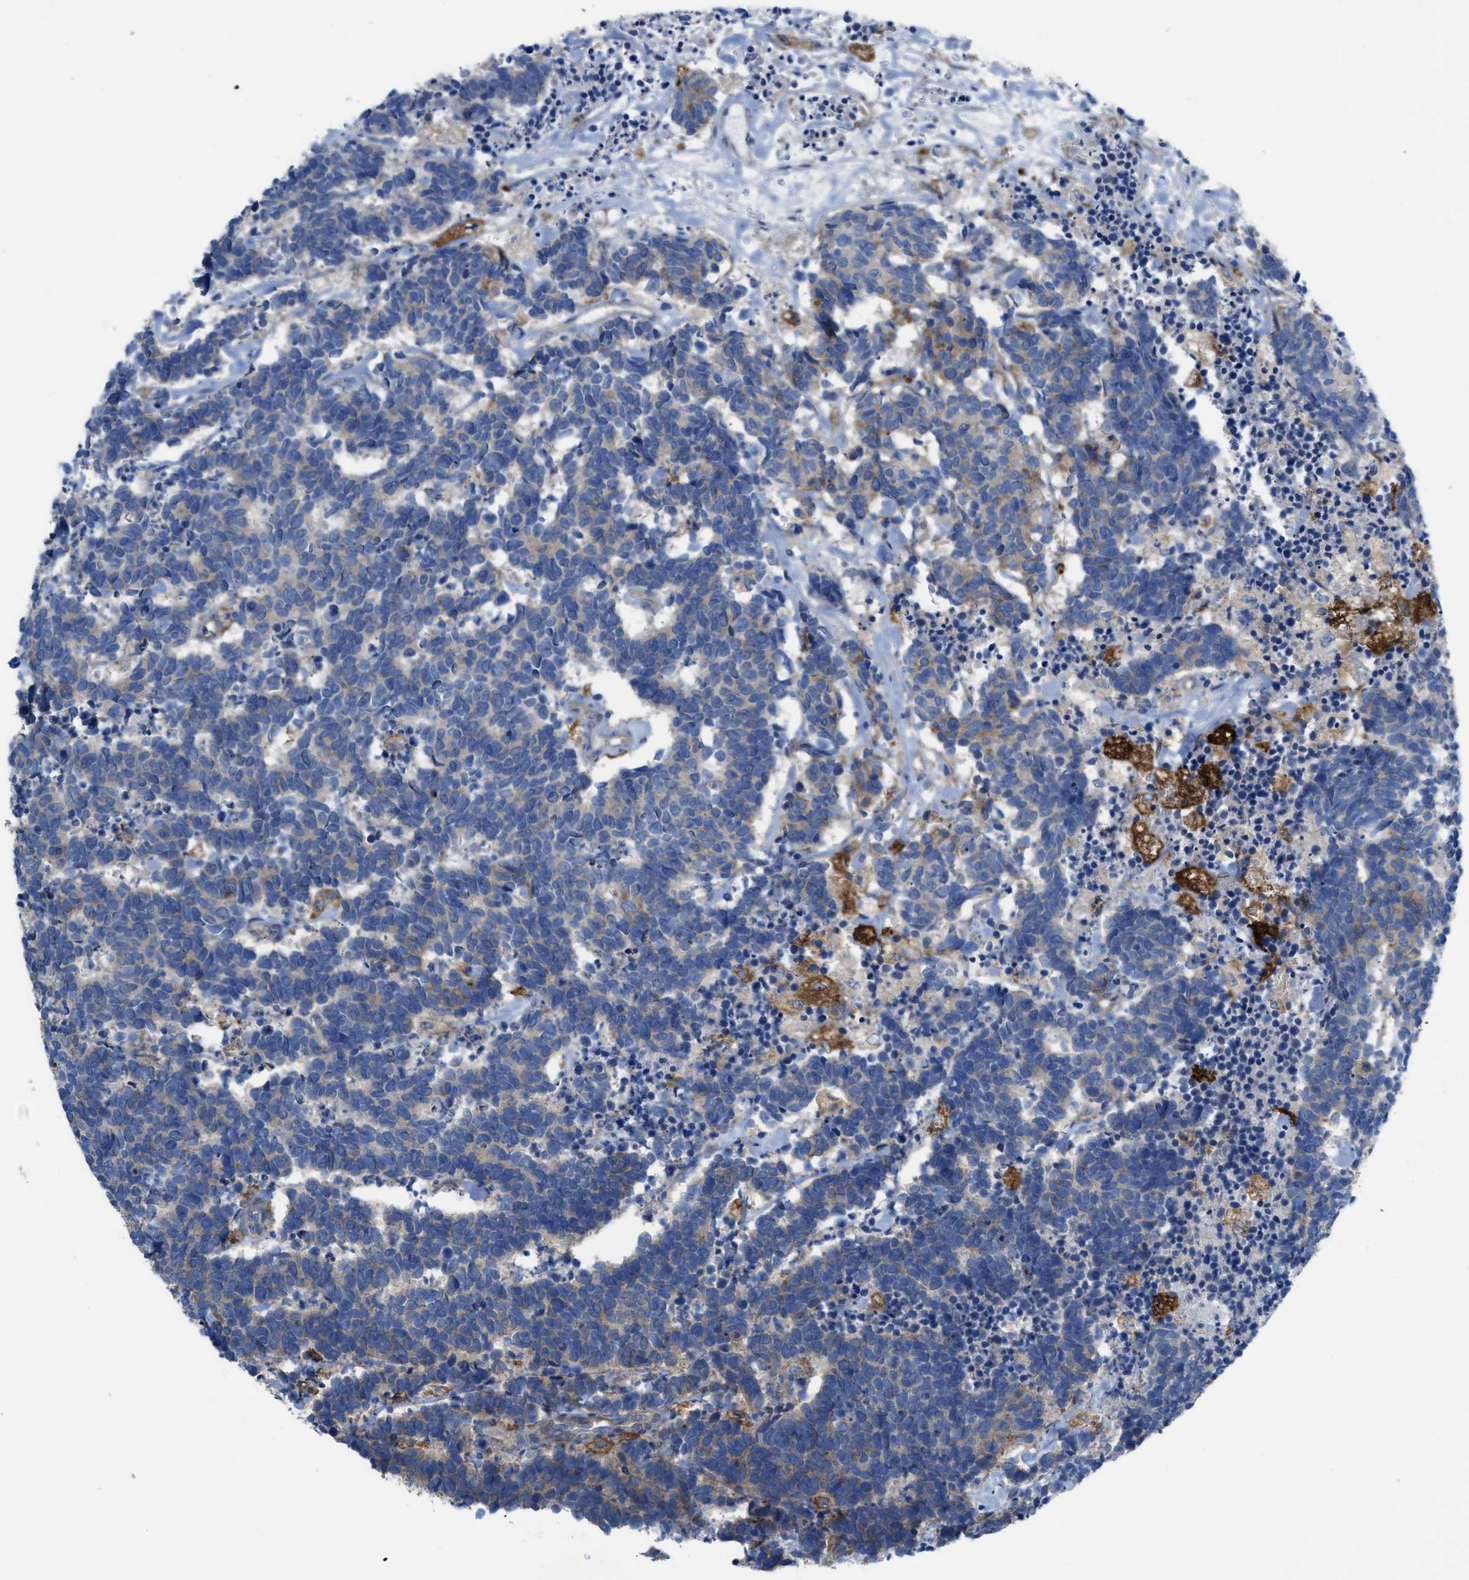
{"staining": {"intensity": "weak", "quantity": ">75%", "location": "cytoplasmic/membranous"}, "tissue": "carcinoid", "cell_type": "Tumor cells", "image_type": "cancer", "snomed": [{"axis": "morphology", "description": "Carcinoma, NOS"}, {"axis": "morphology", "description": "Carcinoid, malignant, NOS"}, {"axis": "topography", "description": "Urinary bladder"}], "caption": "This micrograph displays carcinoid stained with immunohistochemistry to label a protein in brown. The cytoplasmic/membranous of tumor cells show weak positivity for the protein. Nuclei are counter-stained blue.", "gene": "EGFR", "patient": {"sex": "male", "age": 57}}